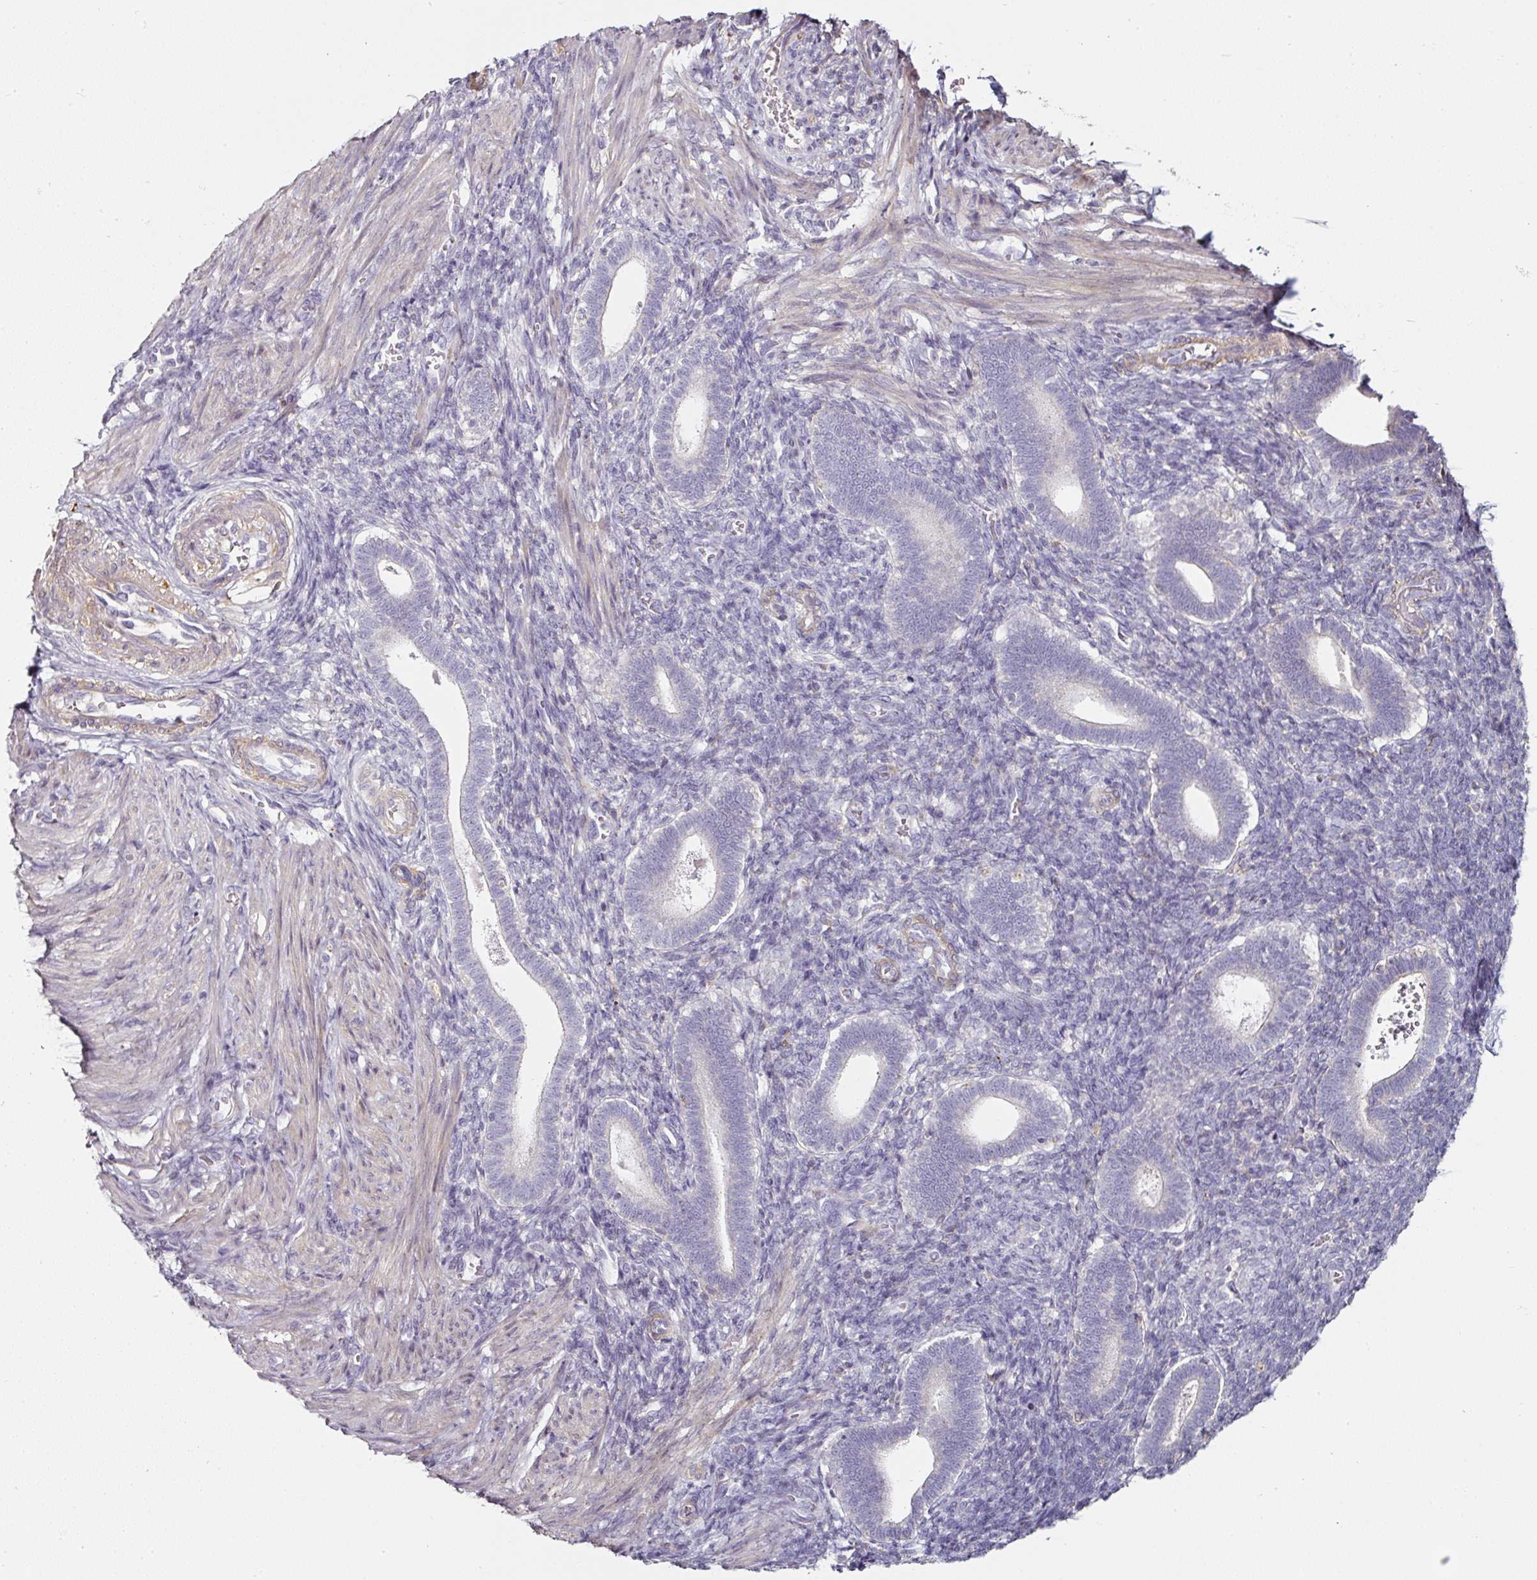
{"staining": {"intensity": "negative", "quantity": "none", "location": "none"}, "tissue": "endometrium", "cell_type": "Cells in endometrial stroma", "image_type": "normal", "snomed": [{"axis": "morphology", "description": "Normal tissue, NOS"}, {"axis": "topography", "description": "Endometrium"}], "caption": "Immunohistochemistry (IHC) photomicrograph of normal endometrium stained for a protein (brown), which shows no staining in cells in endometrial stroma.", "gene": "CAP2", "patient": {"sex": "female", "age": 34}}